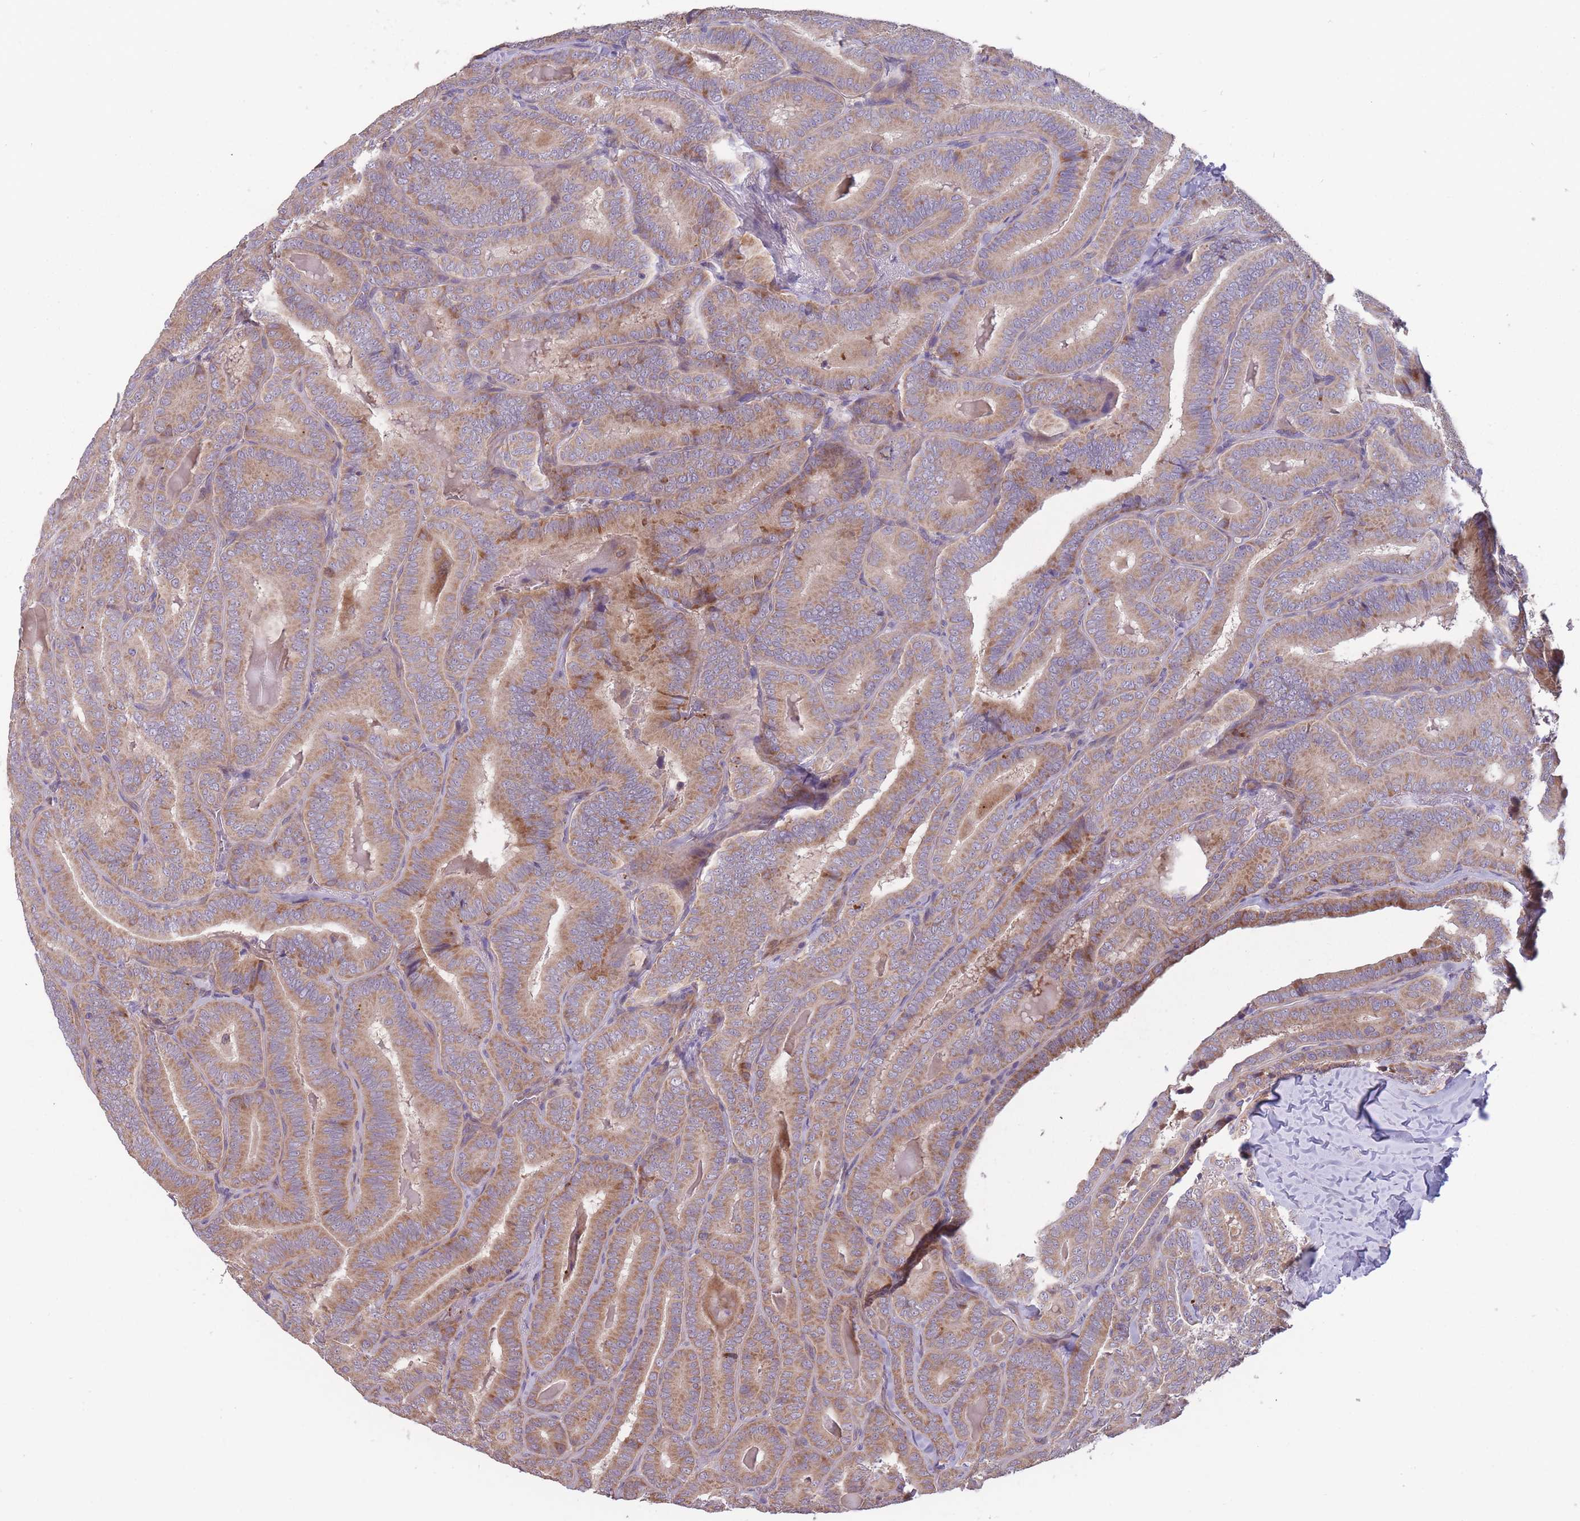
{"staining": {"intensity": "moderate", "quantity": ">75%", "location": "cytoplasmic/membranous"}, "tissue": "thyroid cancer", "cell_type": "Tumor cells", "image_type": "cancer", "snomed": [{"axis": "morphology", "description": "Papillary adenocarcinoma, NOS"}, {"axis": "topography", "description": "Thyroid gland"}], "caption": "A micrograph showing moderate cytoplasmic/membranous positivity in approximately >75% of tumor cells in papillary adenocarcinoma (thyroid), as visualized by brown immunohistochemical staining.", "gene": "ITPKC", "patient": {"sex": "male", "age": 61}}